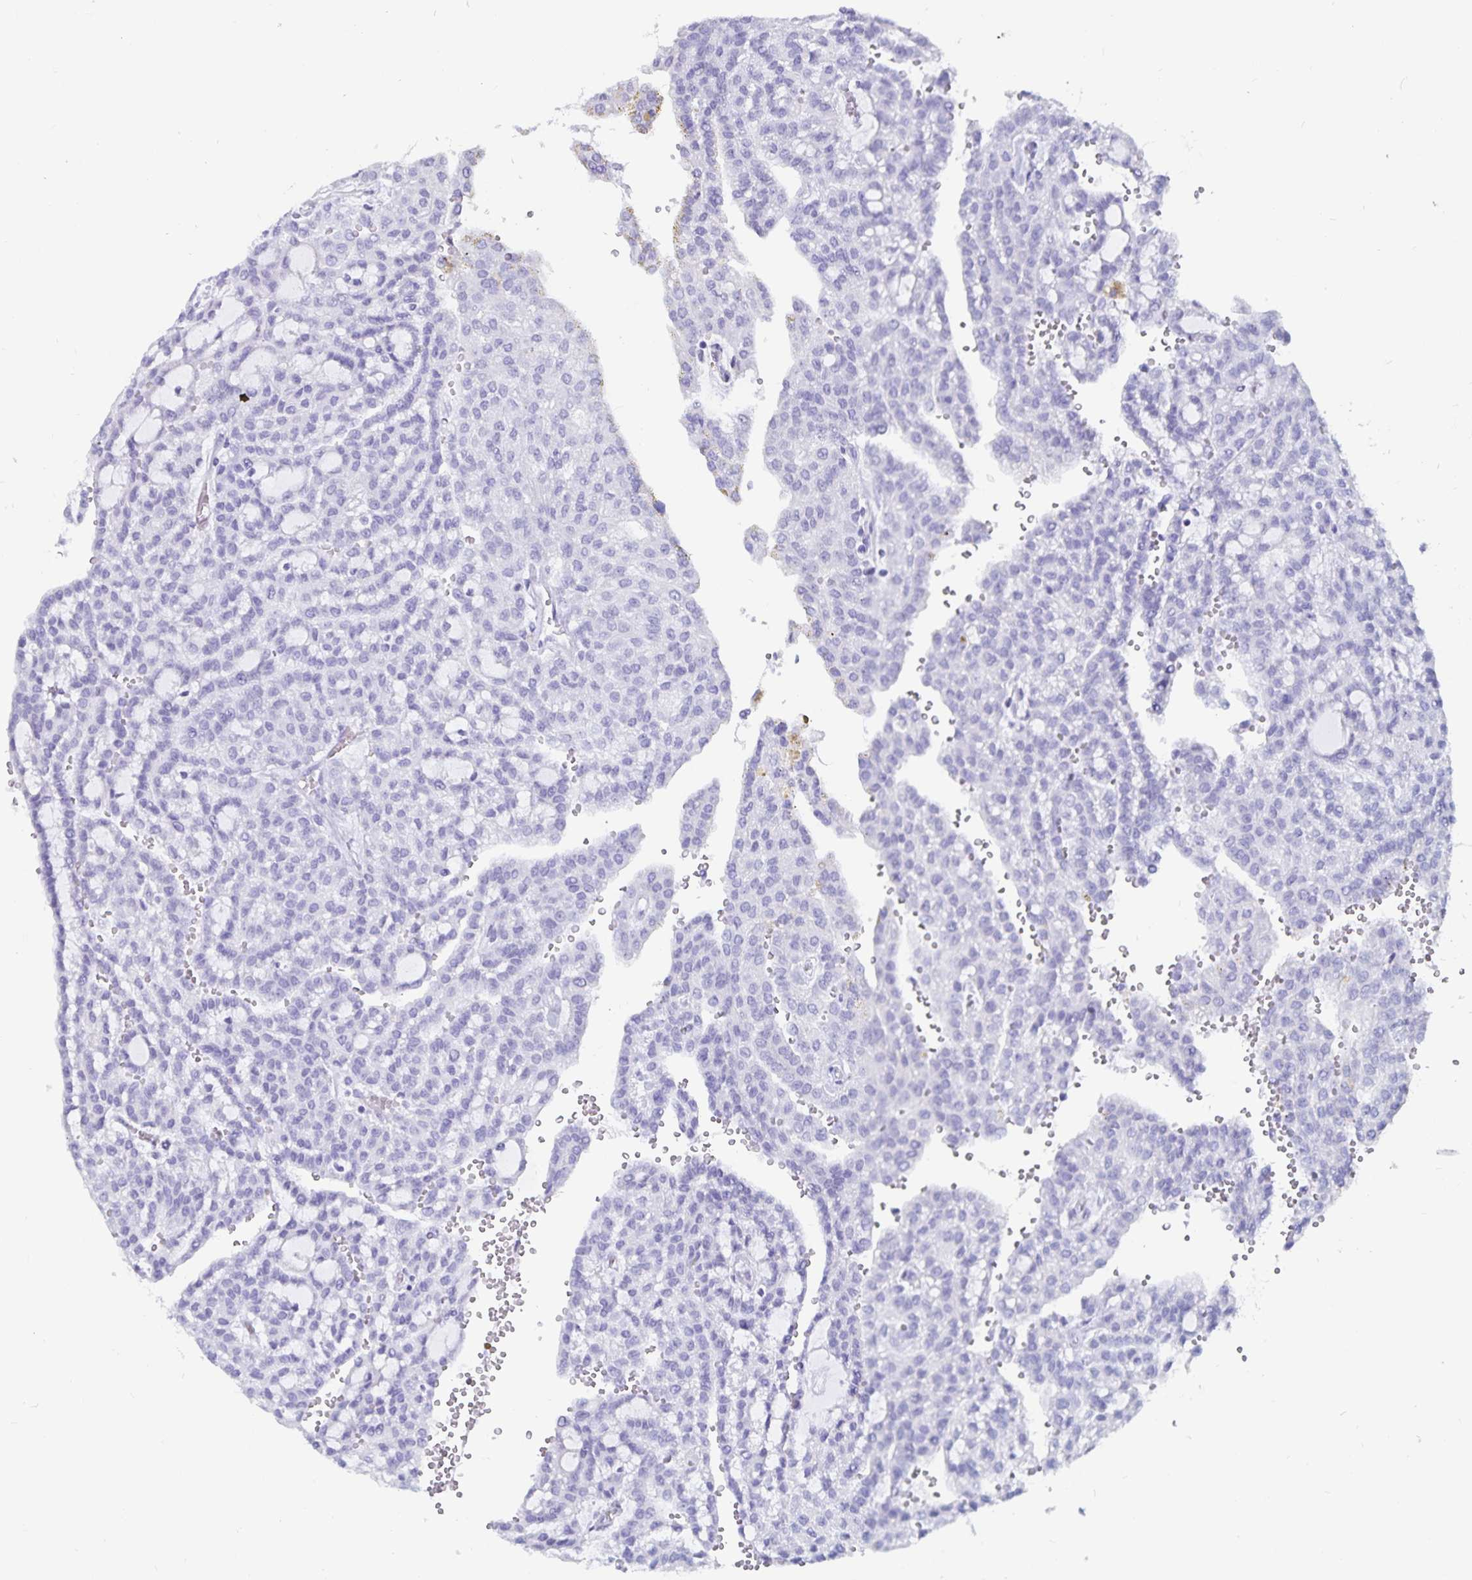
{"staining": {"intensity": "negative", "quantity": "none", "location": "none"}, "tissue": "renal cancer", "cell_type": "Tumor cells", "image_type": "cancer", "snomed": [{"axis": "morphology", "description": "Adenocarcinoma, NOS"}, {"axis": "topography", "description": "Kidney"}], "caption": "This is a photomicrograph of IHC staining of renal cancer, which shows no positivity in tumor cells. Brightfield microscopy of IHC stained with DAB (brown) and hematoxylin (blue), captured at high magnification.", "gene": "GPR137", "patient": {"sex": "male", "age": 63}}